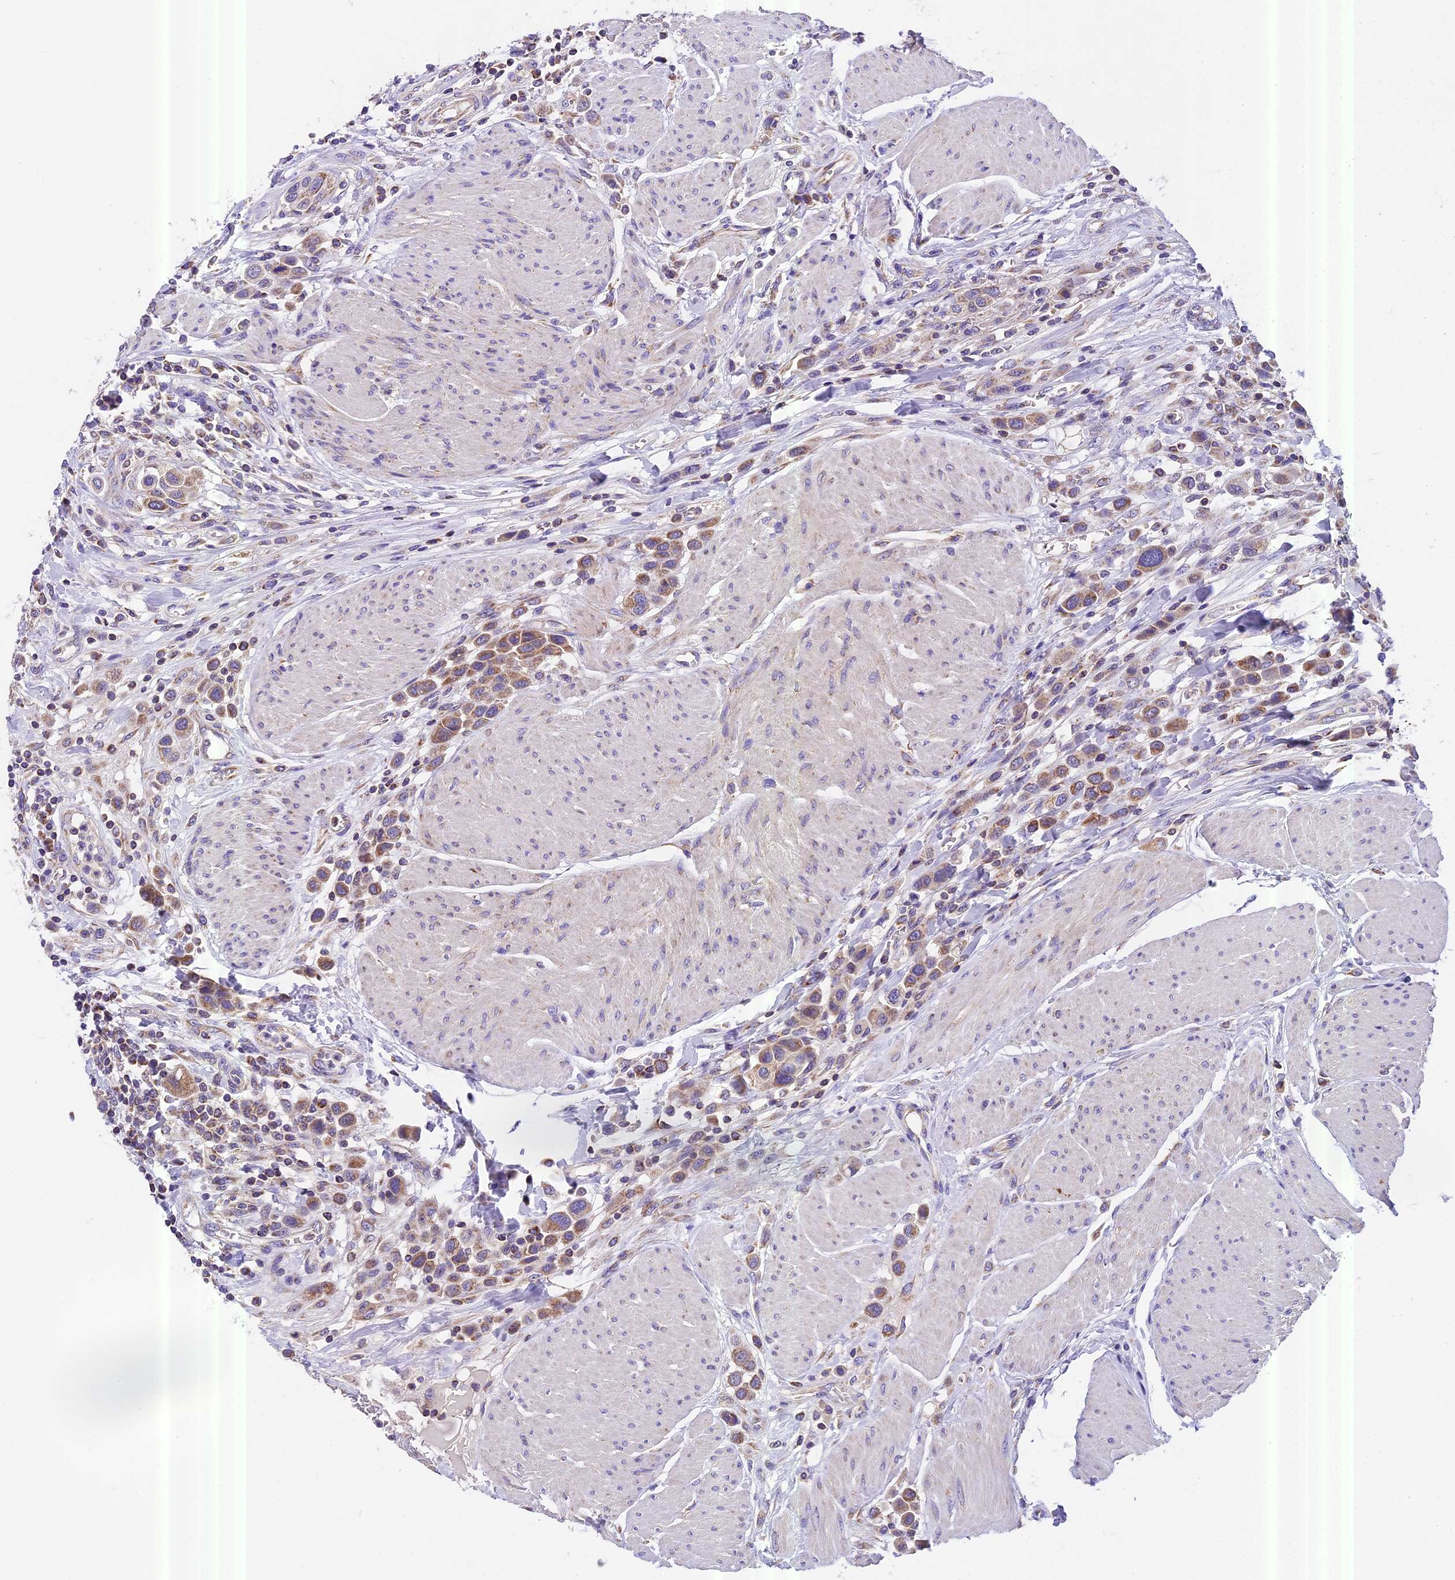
{"staining": {"intensity": "moderate", "quantity": "25%-75%", "location": "cytoplasmic/membranous"}, "tissue": "urothelial cancer", "cell_type": "Tumor cells", "image_type": "cancer", "snomed": [{"axis": "morphology", "description": "Urothelial carcinoma, High grade"}, {"axis": "topography", "description": "Urinary bladder"}], "caption": "High-grade urothelial carcinoma stained for a protein (brown) exhibits moderate cytoplasmic/membranous positive expression in about 25%-75% of tumor cells.", "gene": "MGME1", "patient": {"sex": "male", "age": 50}}